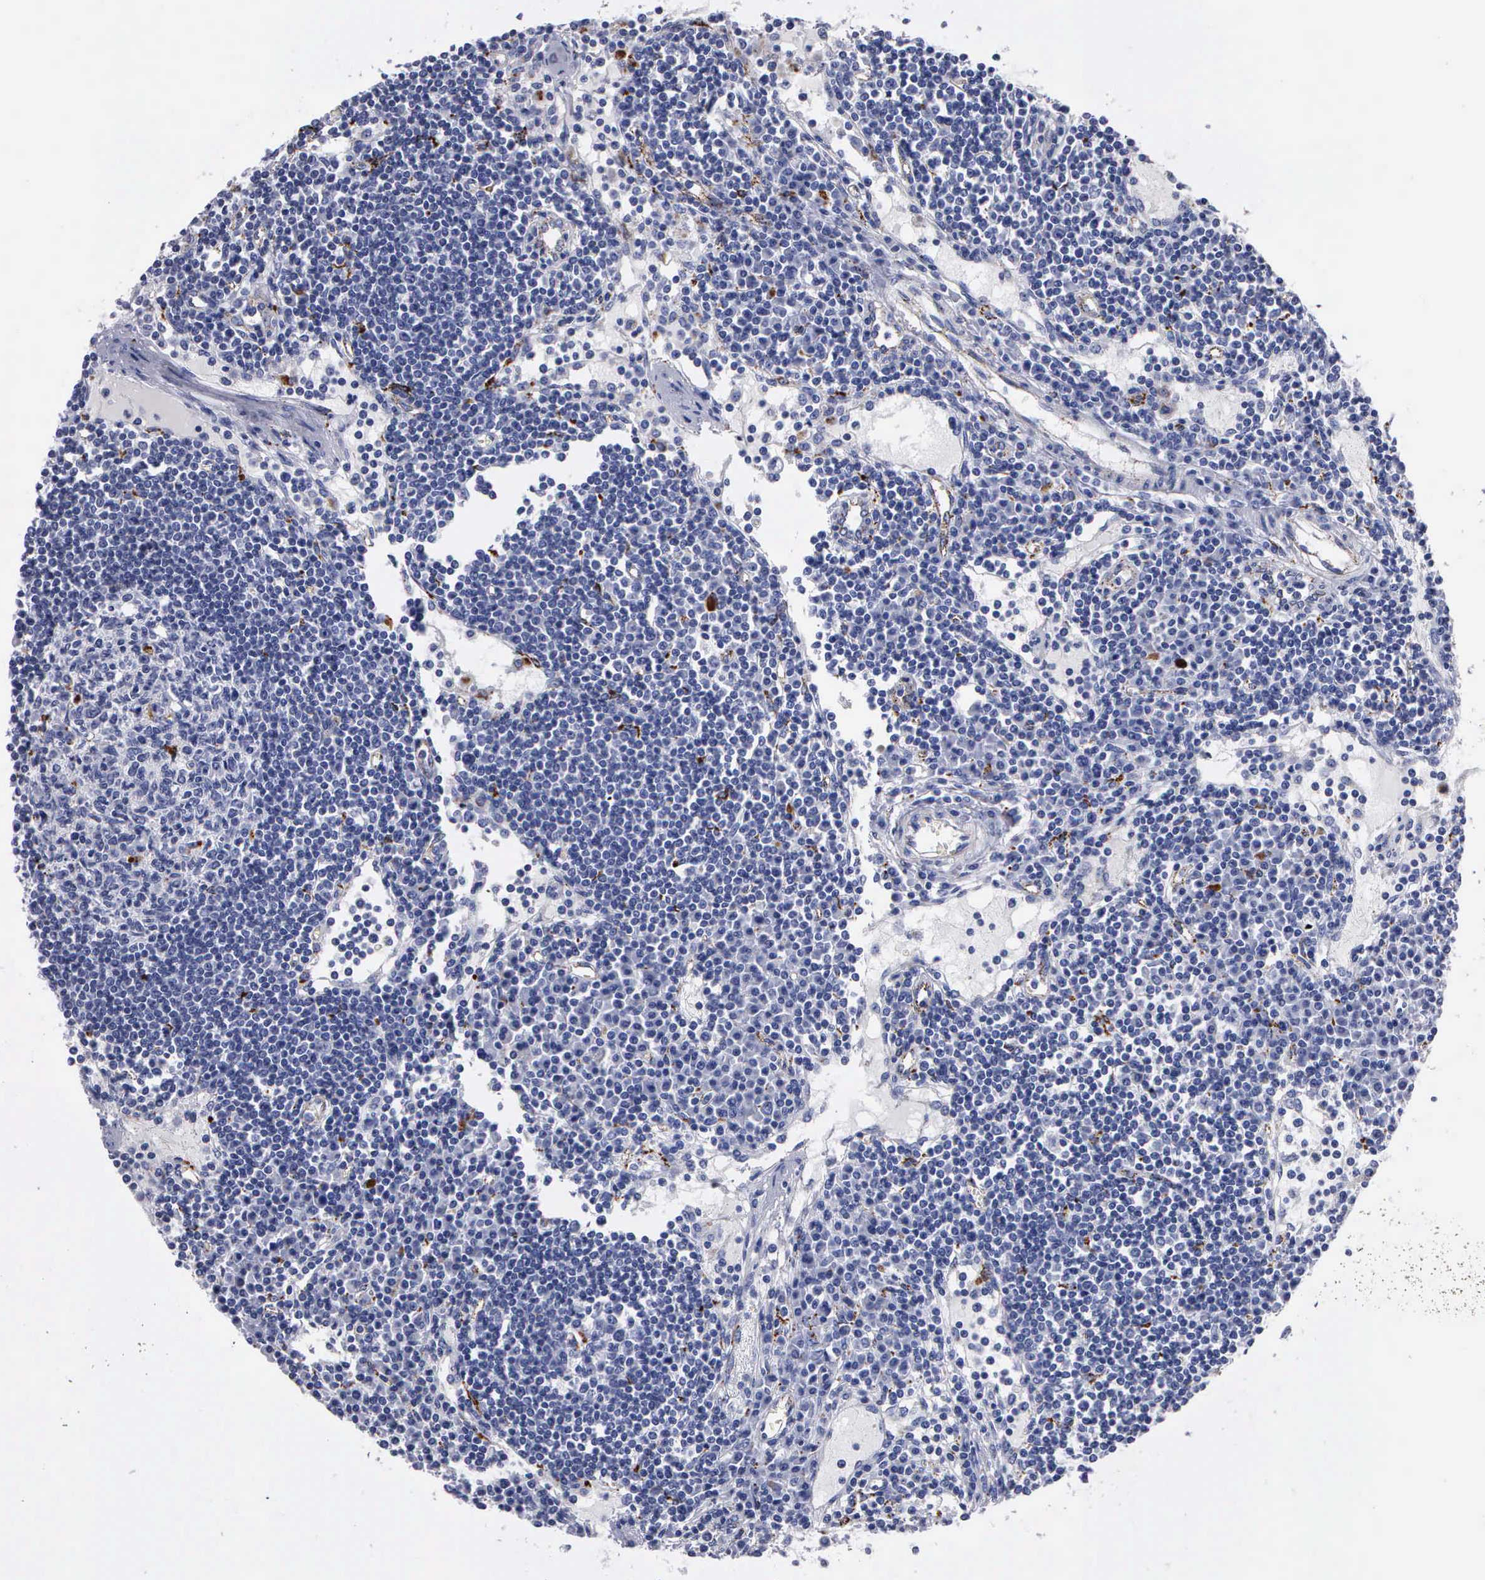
{"staining": {"intensity": "negative", "quantity": "none", "location": "none"}, "tissue": "lymph node", "cell_type": "Germinal center cells", "image_type": "normal", "snomed": [{"axis": "morphology", "description": "Normal tissue, NOS"}, {"axis": "topography", "description": "Lymph node"}], "caption": "Photomicrograph shows no protein expression in germinal center cells of normal lymph node. Brightfield microscopy of immunohistochemistry stained with DAB (brown) and hematoxylin (blue), captured at high magnification.", "gene": "CTSL", "patient": {"sex": "female", "age": 62}}